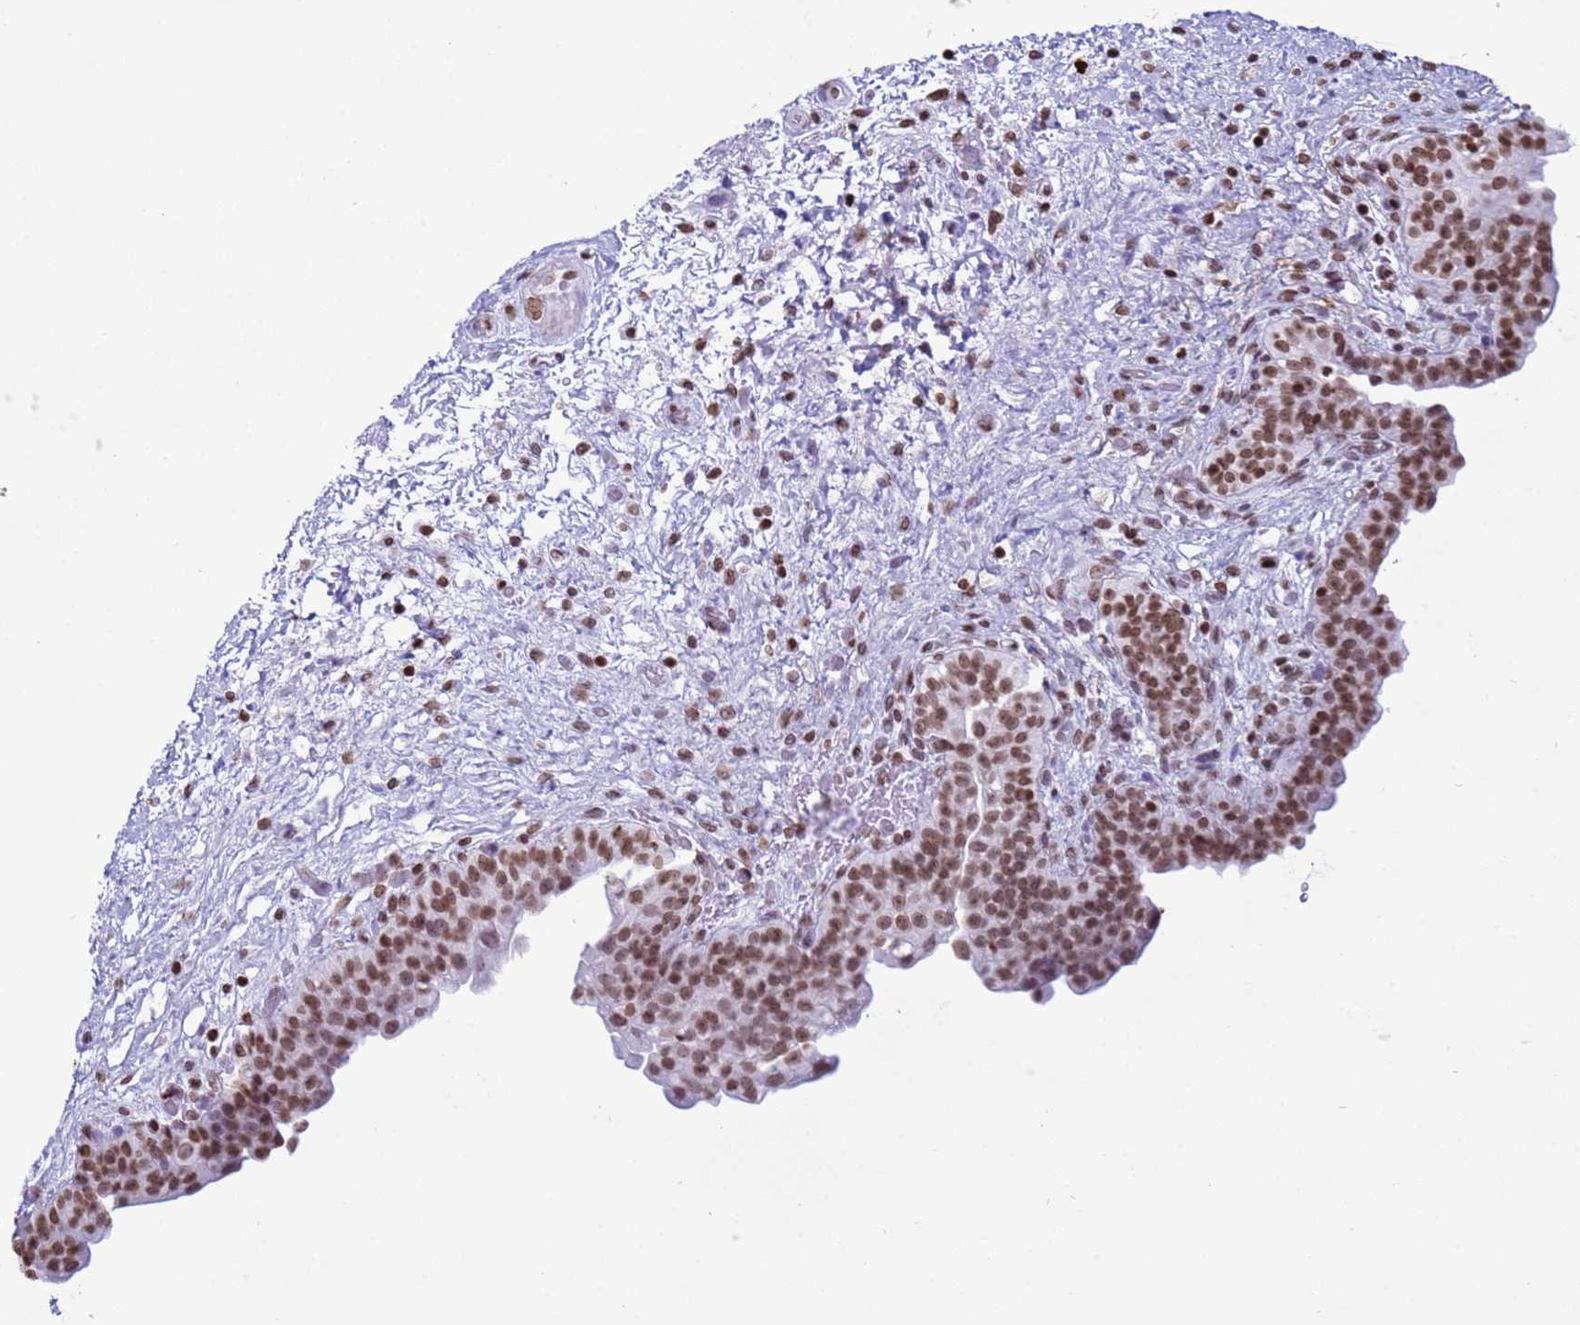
{"staining": {"intensity": "moderate", "quantity": ">75%", "location": "nuclear"}, "tissue": "urinary bladder", "cell_type": "Urothelial cells", "image_type": "normal", "snomed": [{"axis": "morphology", "description": "Normal tissue, NOS"}, {"axis": "topography", "description": "Urinary bladder"}], "caption": "Urinary bladder stained with DAB (3,3'-diaminobenzidine) IHC reveals medium levels of moderate nuclear positivity in approximately >75% of urothelial cells.", "gene": "H4C11", "patient": {"sex": "male", "age": 69}}